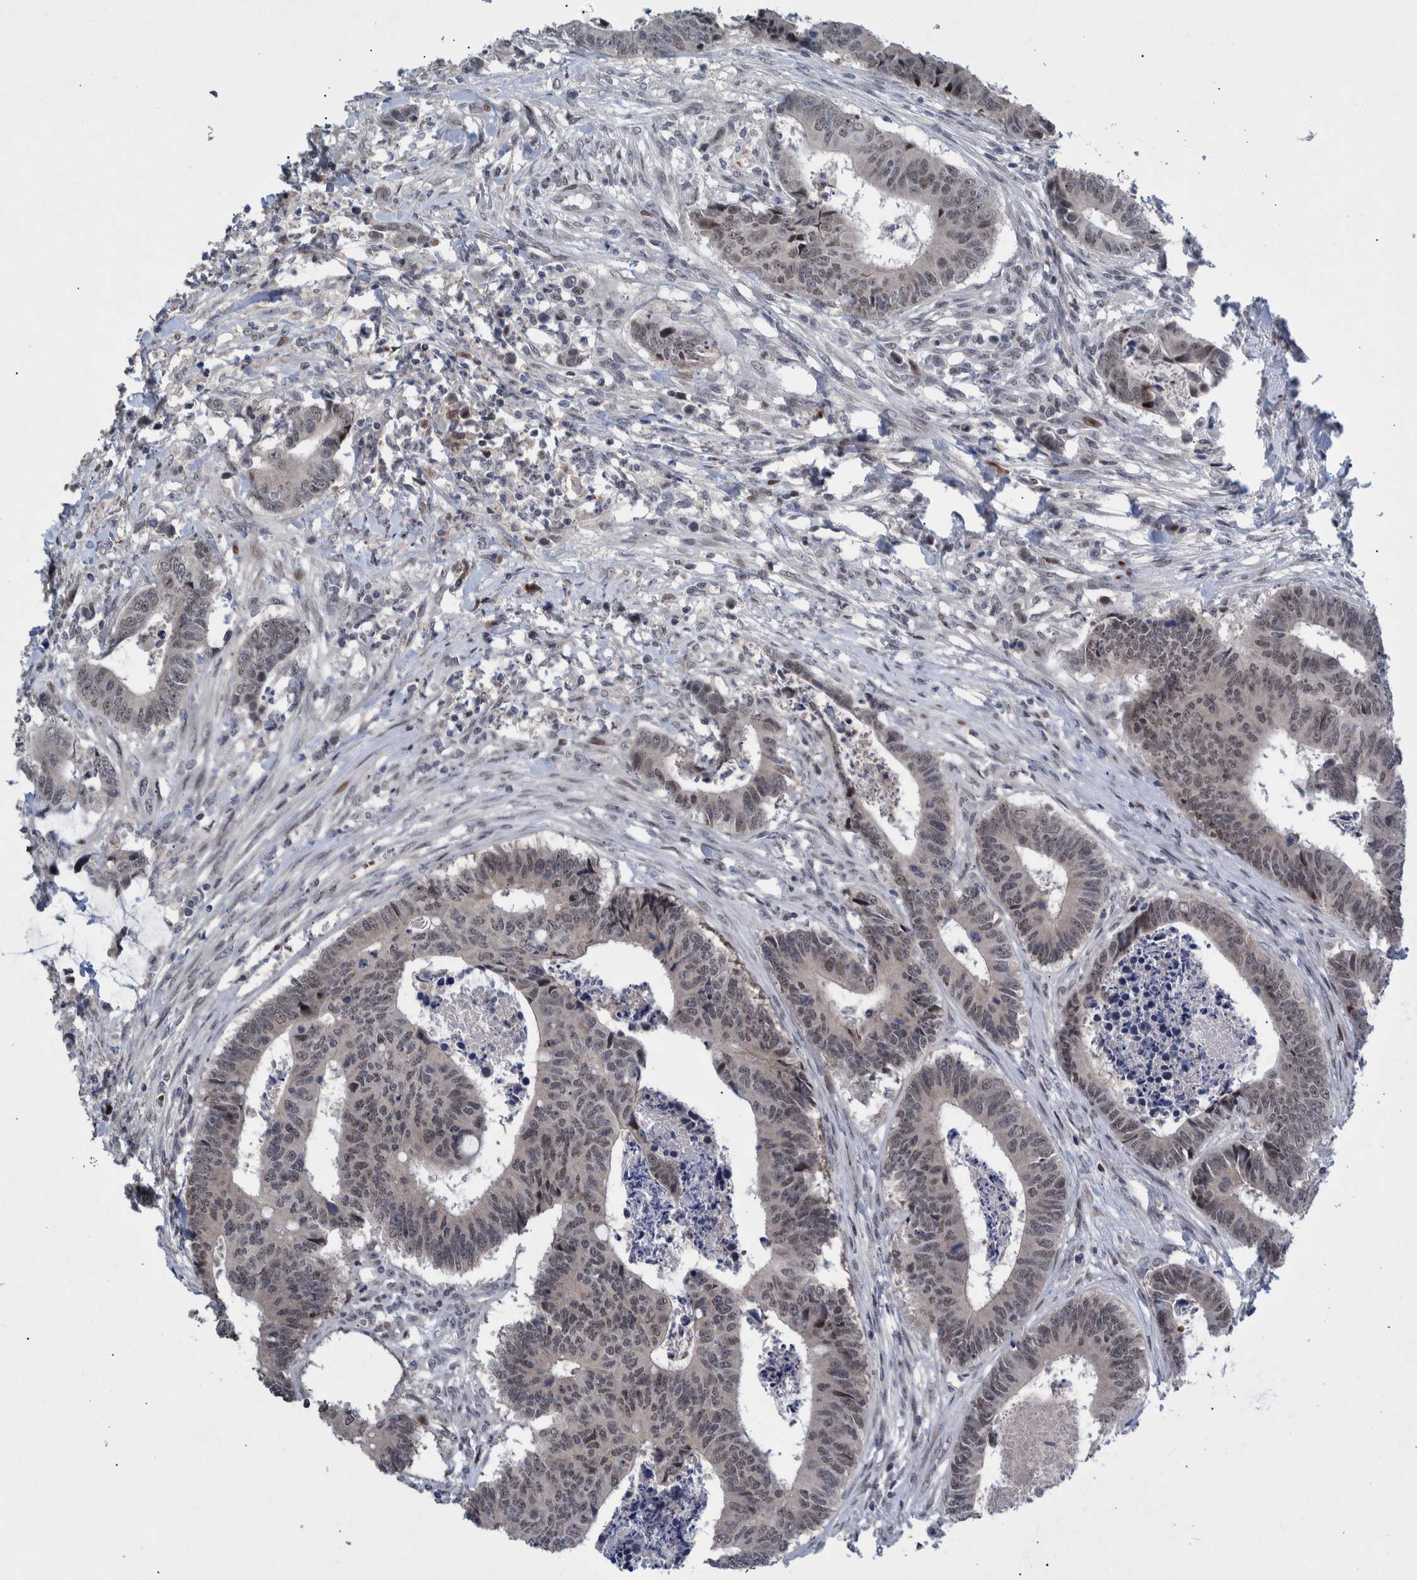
{"staining": {"intensity": "weak", "quantity": ">75%", "location": "nuclear"}, "tissue": "colorectal cancer", "cell_type": "Tumor cells", "image_type": "cancer", "snomed": [{"axis": "morphology", "description": "Adenocarcinoma, NOS"}, {"axis": "topography", "description": "Rectum"}], "caption": "An IHC photomicrograph of tumor tissue is shown. Protein staining in brown highlights weak nuclear positivity in colorectal cancer (adenocarcinoma) within tumor cells. (DAB (3,3'-diaminobenzidine) IHC, brown staining for protein, blue staining for nuclei).", "gene": "ESRP1", "patient": {"sex": "male", "age": 84}}